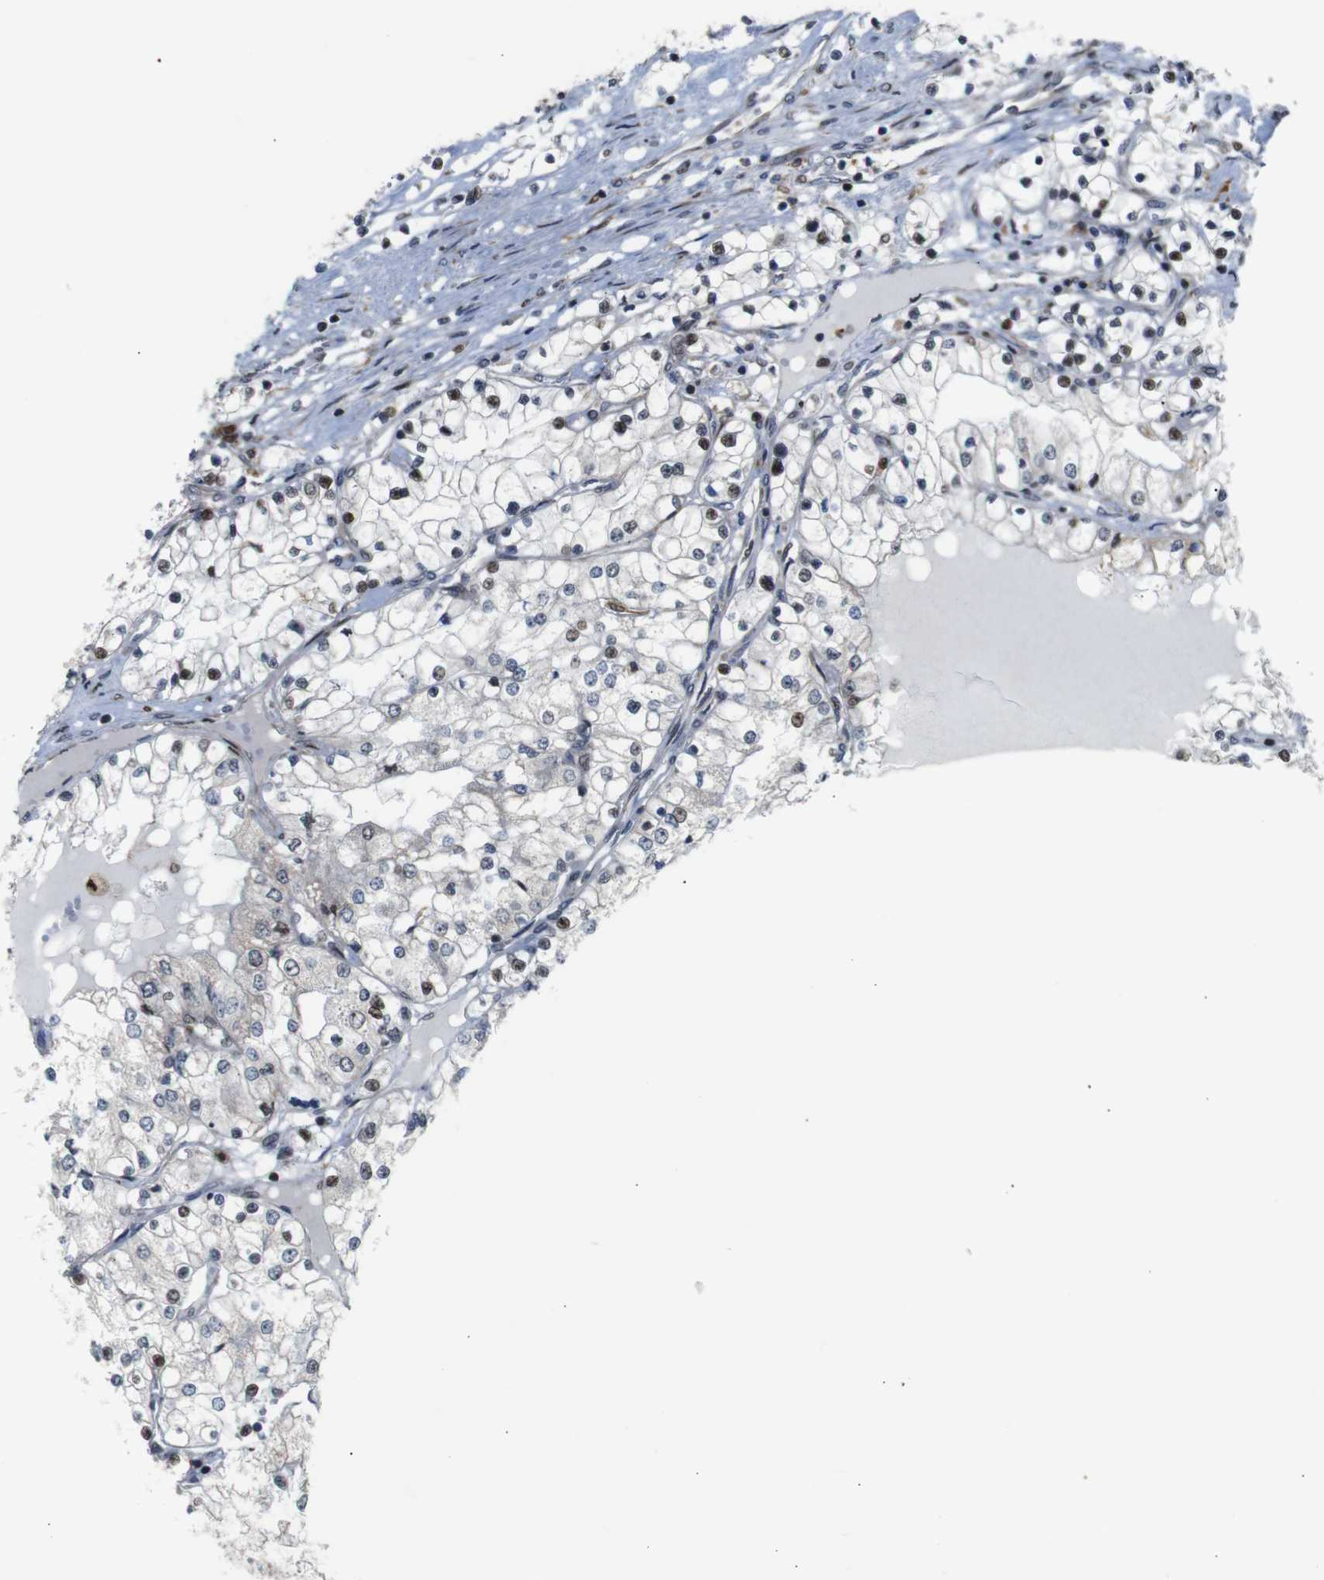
{"staining": {"intensity": "negative", "quantity": "none", "location": "none"}, "tissue": "renal cancer", "cell_type": "Tumor cells", "image_type": "cancer", "snomed": [{"axis": "morphology", "description": "Adenocarcinoma, NOS"}, {"axis": "topography", "description": "Kidney"}], "caption": "Immunohistochemical staining of renal cancer (adenocarcinoma) displays no significant expression in tumor cells.", "gene": "PTPN1", "patient": {"sex": "male", "age": 68}}